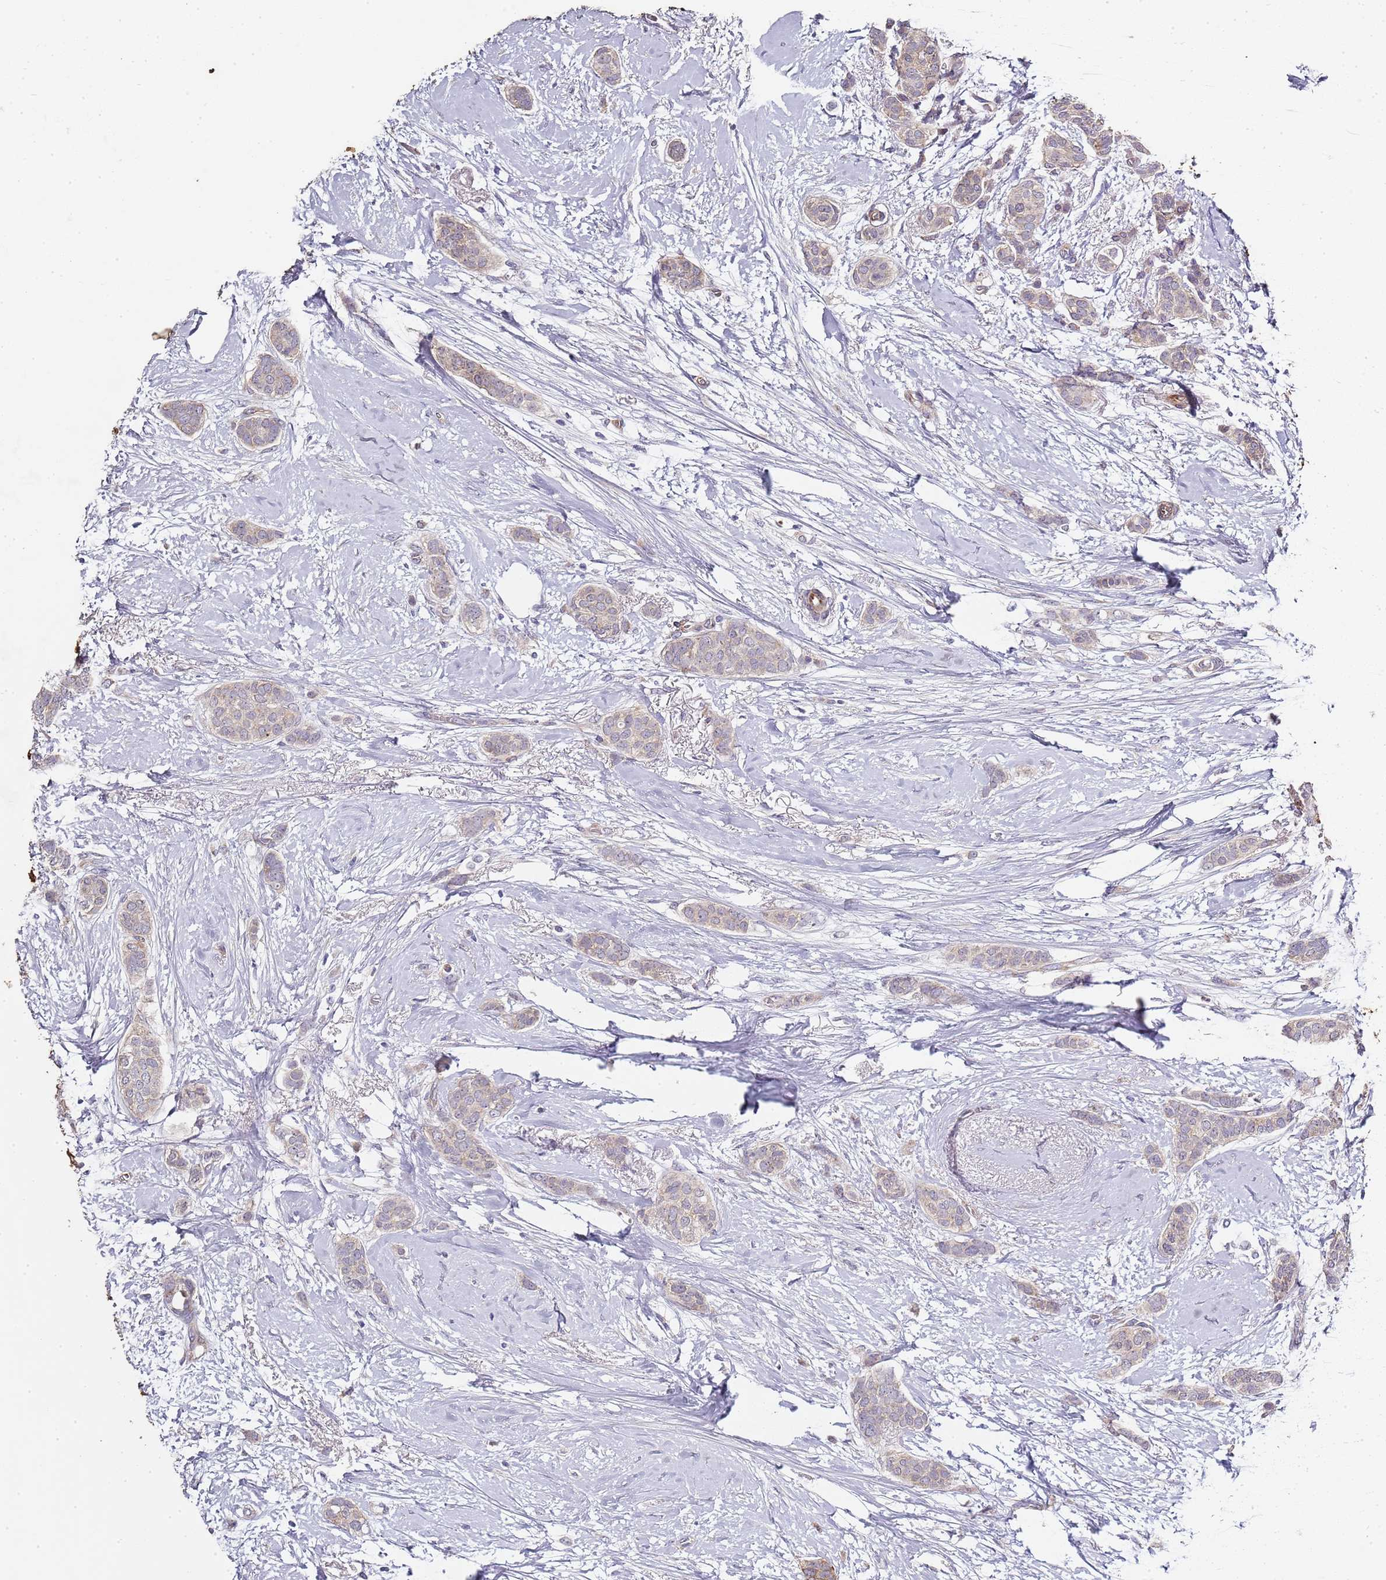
{"staining": {"intensity": "weak", "quantity": "25%-75%", "location": "cytoplasmic/membranous"}, "tissue": "breast cancer", "cell_type": "Tumor cells", "image_type": "cancer", "snomed": [{"axis": "morphology", "description": "Duct carcinoma"}, {"axis": "topography", "description": "Breast"}], "caption": "This image shows IHC staining of breast cancer (intraductal carcinoma), with low weak cytoplasmic/membranous staining in approximately 25%-75% of tumor cells.", "gene": "TBC1D9", "patient": {"sex": "female", "age": 72}}